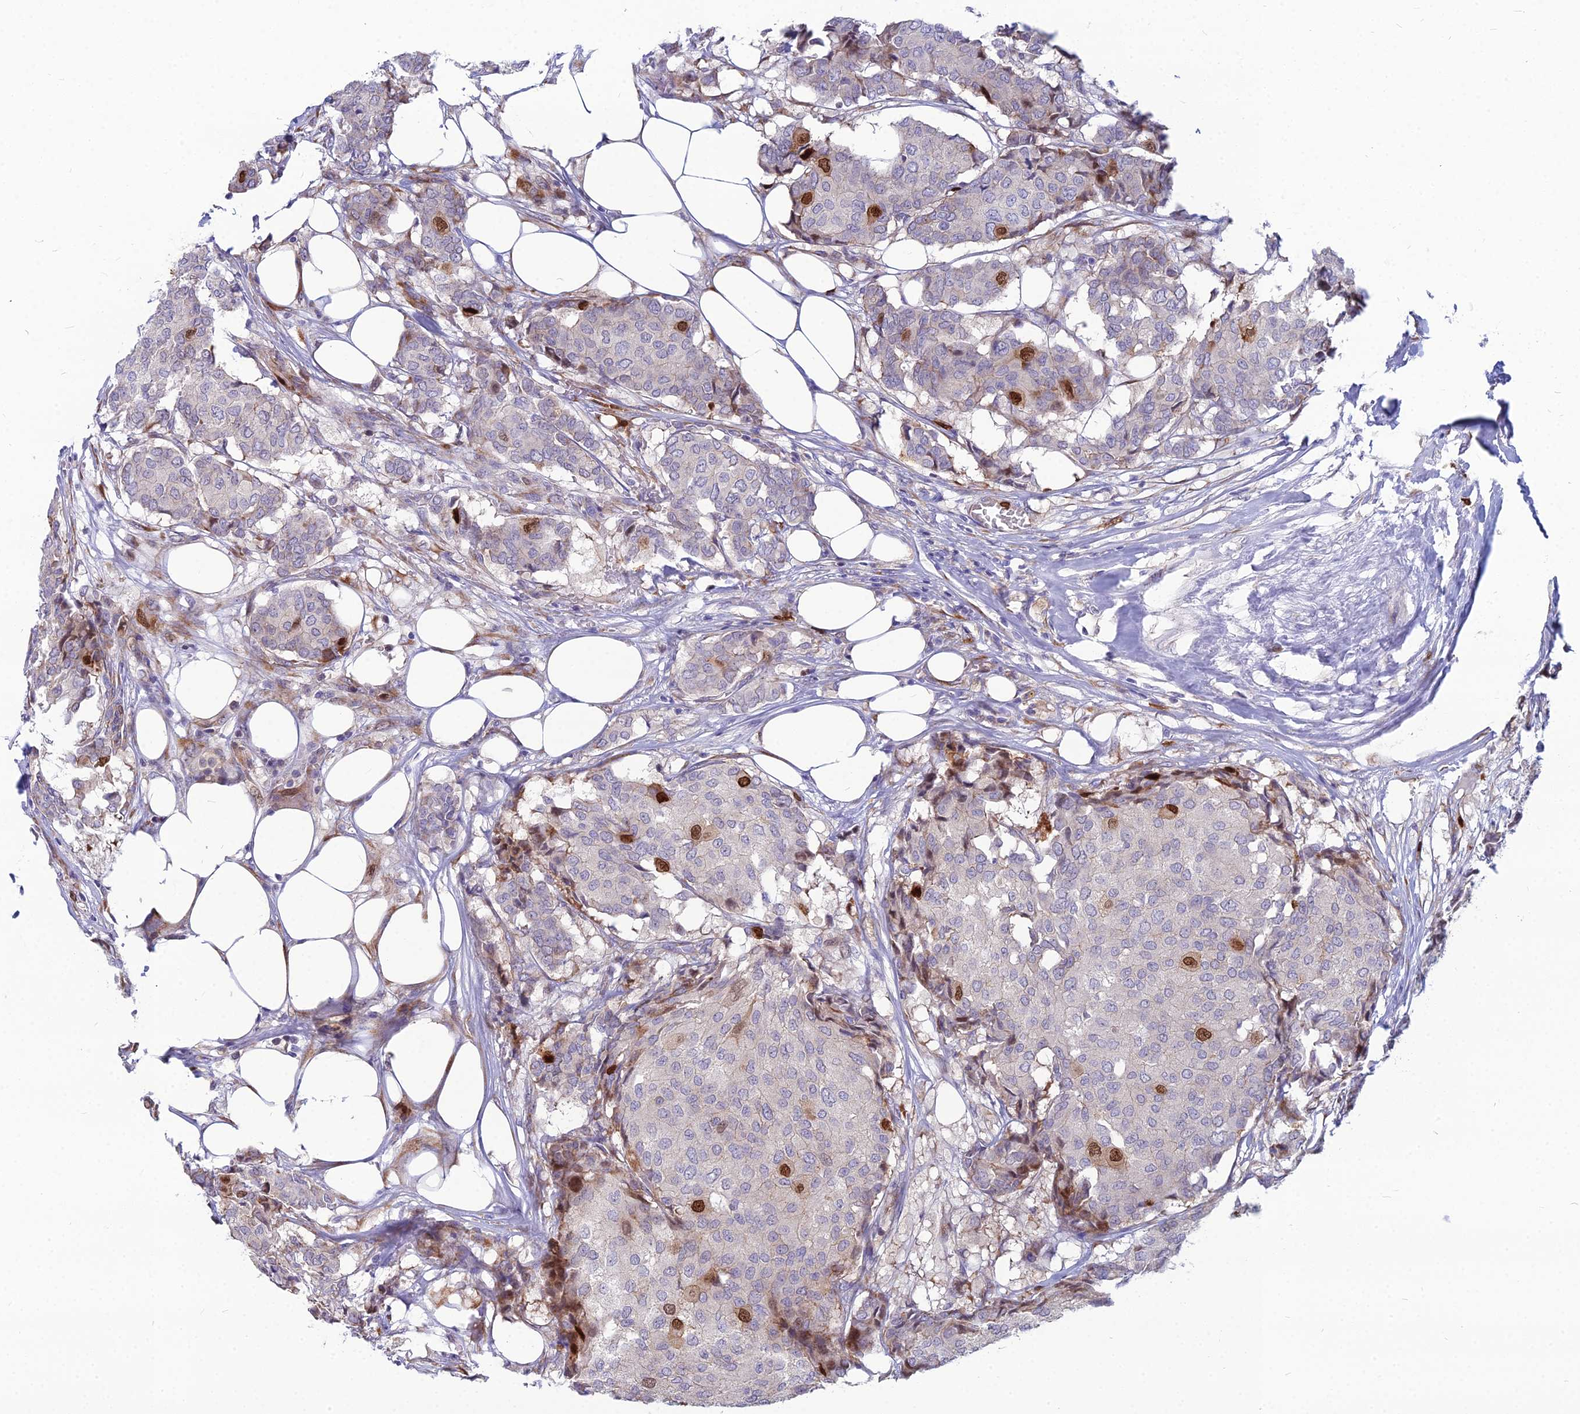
{"staining": {"intensity": "strong", "quantity": "<25%", "location": "nuclear"}, "tissue": "breast cancer", "cell_type": "Tumor cells", "image_type": "cancer", "snomed": [{"axis": "morphology", "description": "Duct carcinoma"}, {"axis": "topography", "description": "Breast"}], "caption": "This is a micrograph of immunohistochemistry (IHC) staining of breast cancer (infiltrating ductal carcinoma), which shows strong positivity in the nuclear of tumor cells.", "gene": "NUSAP1", "patient": {"sex": "female", "age": 75}}